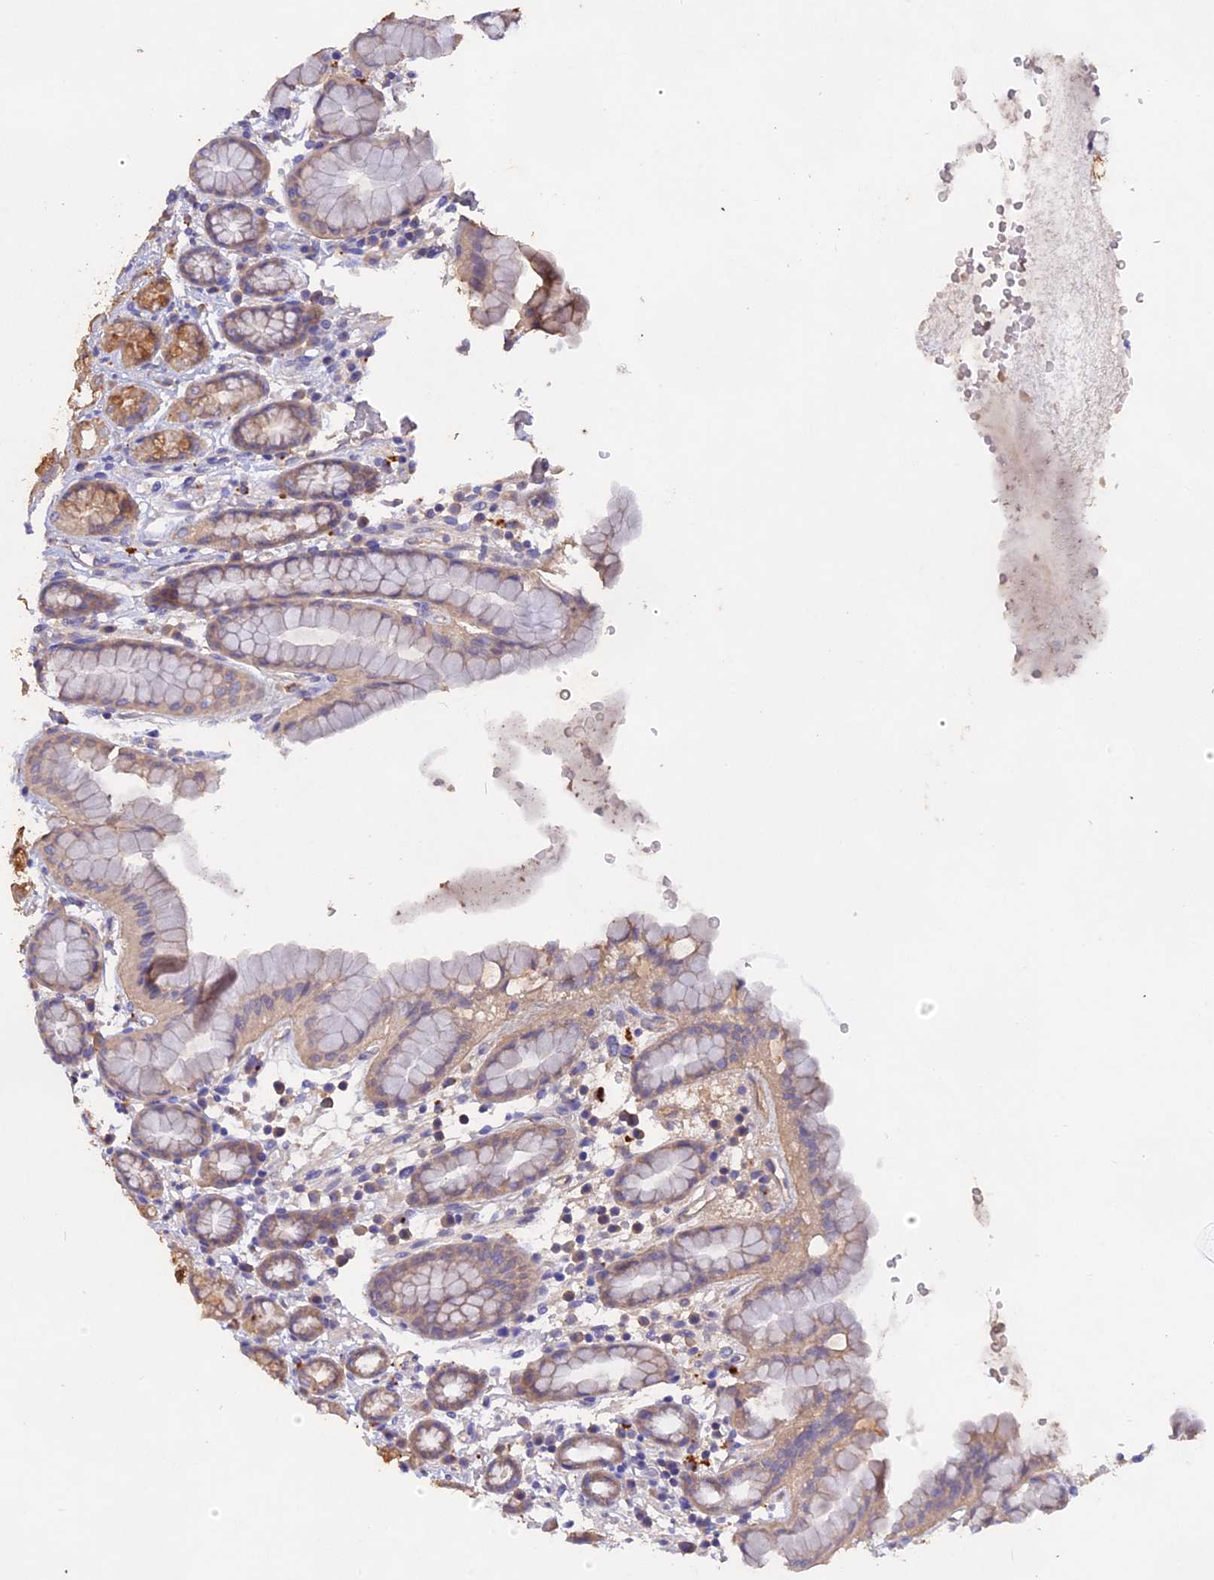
{"staining": {"intensity": "strong", "quantity": "25%-75%", "location": "cytoplasmic/membranous"}, "tissue": "stomach", "cell_type": "Glandular cells", "image_type": "normal", "snomed": [{"axis": "morphology", "description": "Normal tissue, NOS"}, {"axis": "topography", "description": "Stomach, upper"}, {"axis": "topography", "description": "Stomach, lower"}, {"axis": "topography", "description": "Small intestine"}], "caption": "A high-resolution photomicrograph shows immunohistochemistry (IHC) staining of normal stomach, which reveals strong cytoplasmic/membranous staining in about 25%-75% of glandular cells. (IHC, brightfield microscopy, high magnification).", "gene": "SLC26A4", "patient": {"sex": "male", "age": 68}}